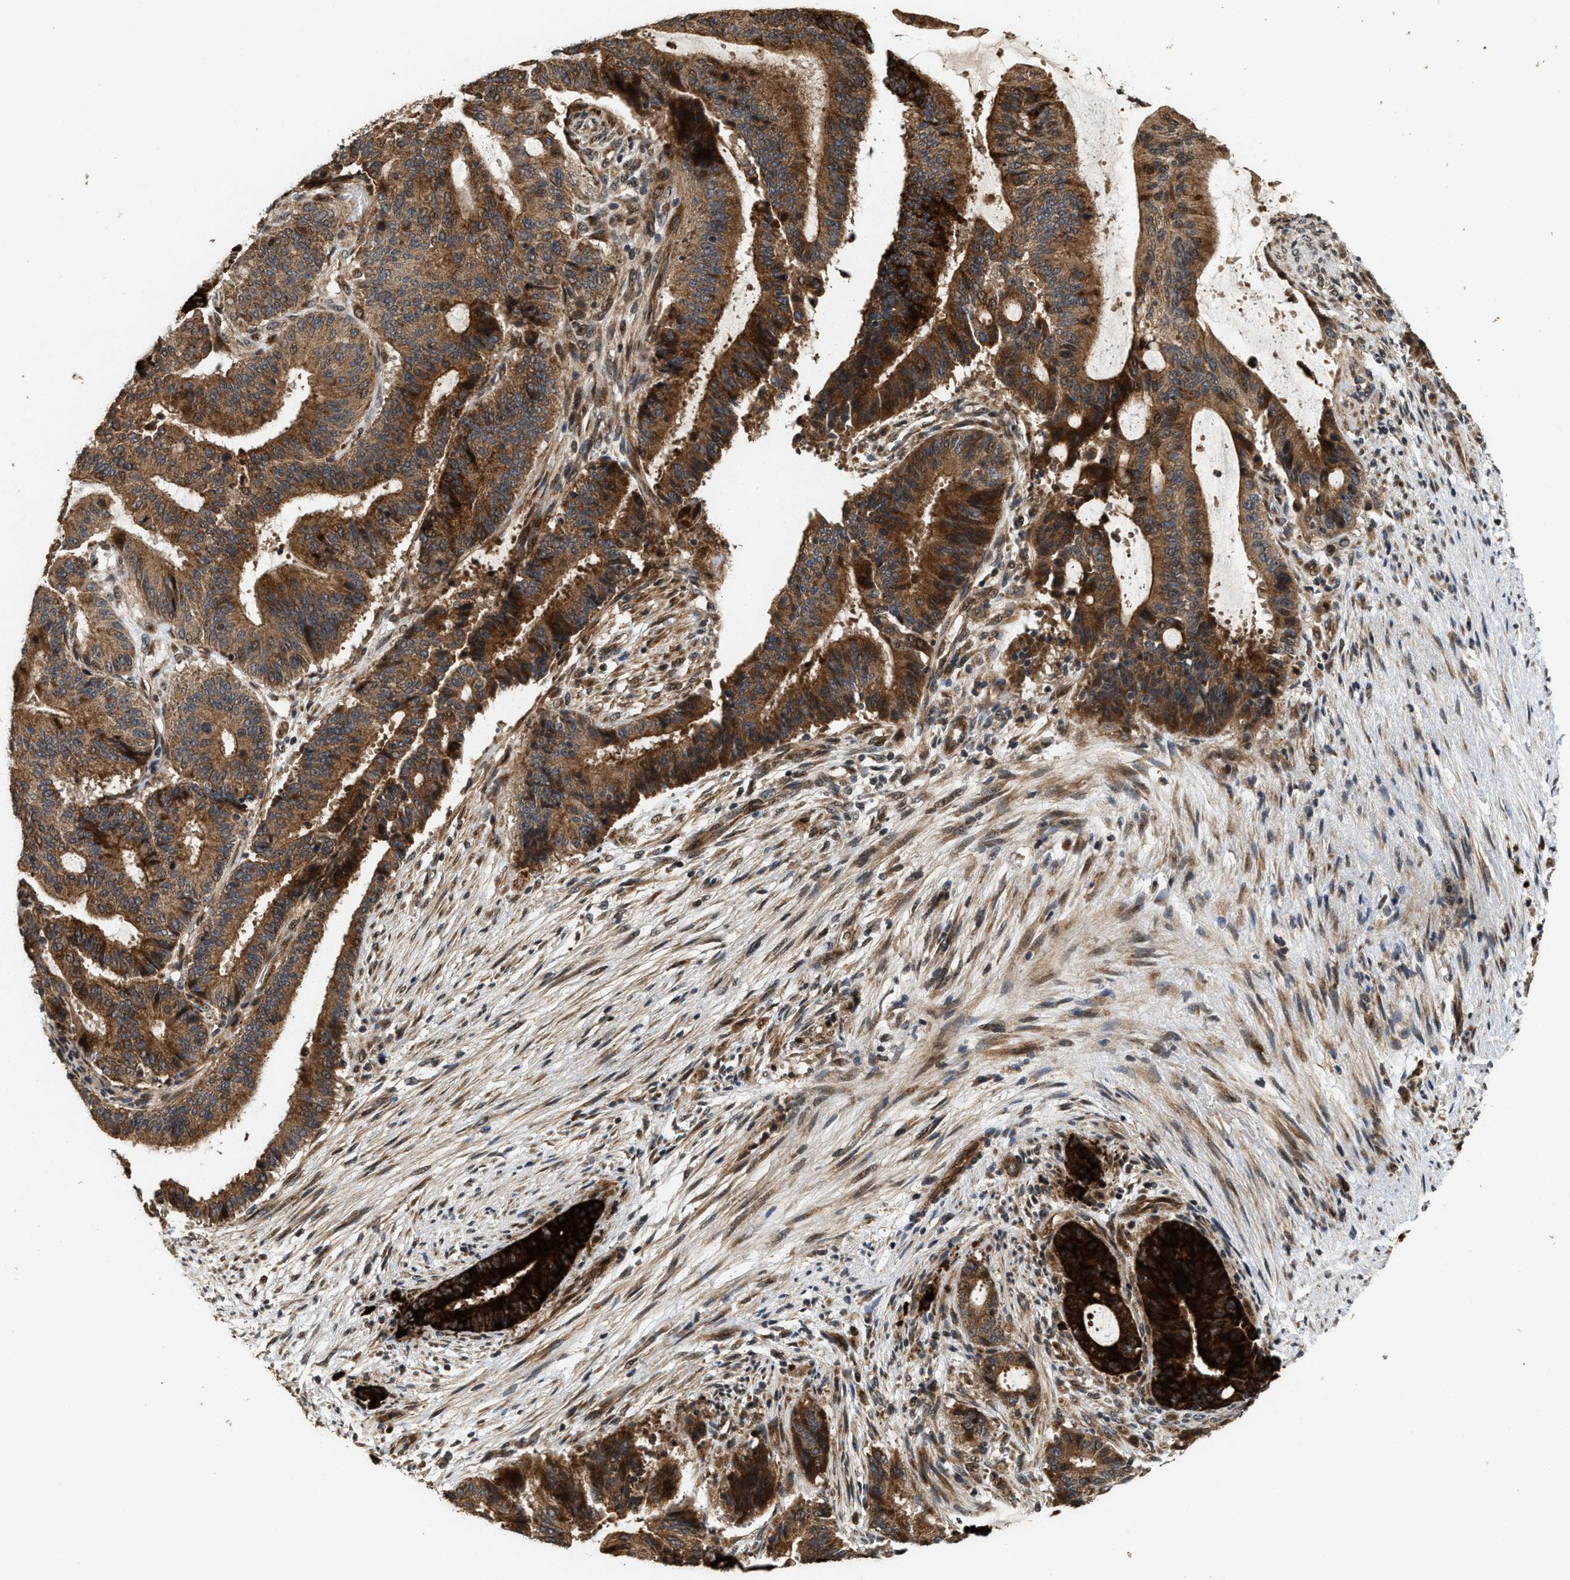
{"staining": {"intensity": "strong", "quantity": ">75%", "location": "cytoplasmic/membranous,nuclear"}, "tissue": "liver cancer", "cell_type": "Tumor cells", "image_type": "cancer", "snomed": [{"axis": "morphology", "description": "Cholangiocarcinoma"}, {"axis": "topography", "description": "Liver"}], "caption": "Immunohistochemistry (IHC) (DAB) staining of liver cancer (cholangiocarcinoma) shows strong cytoplasmic/membranous and nuclear protein positivity in approximately >75% of tumor cells.", "gene": "ELP2", "patient": {"sex": "female", "age": 73}}